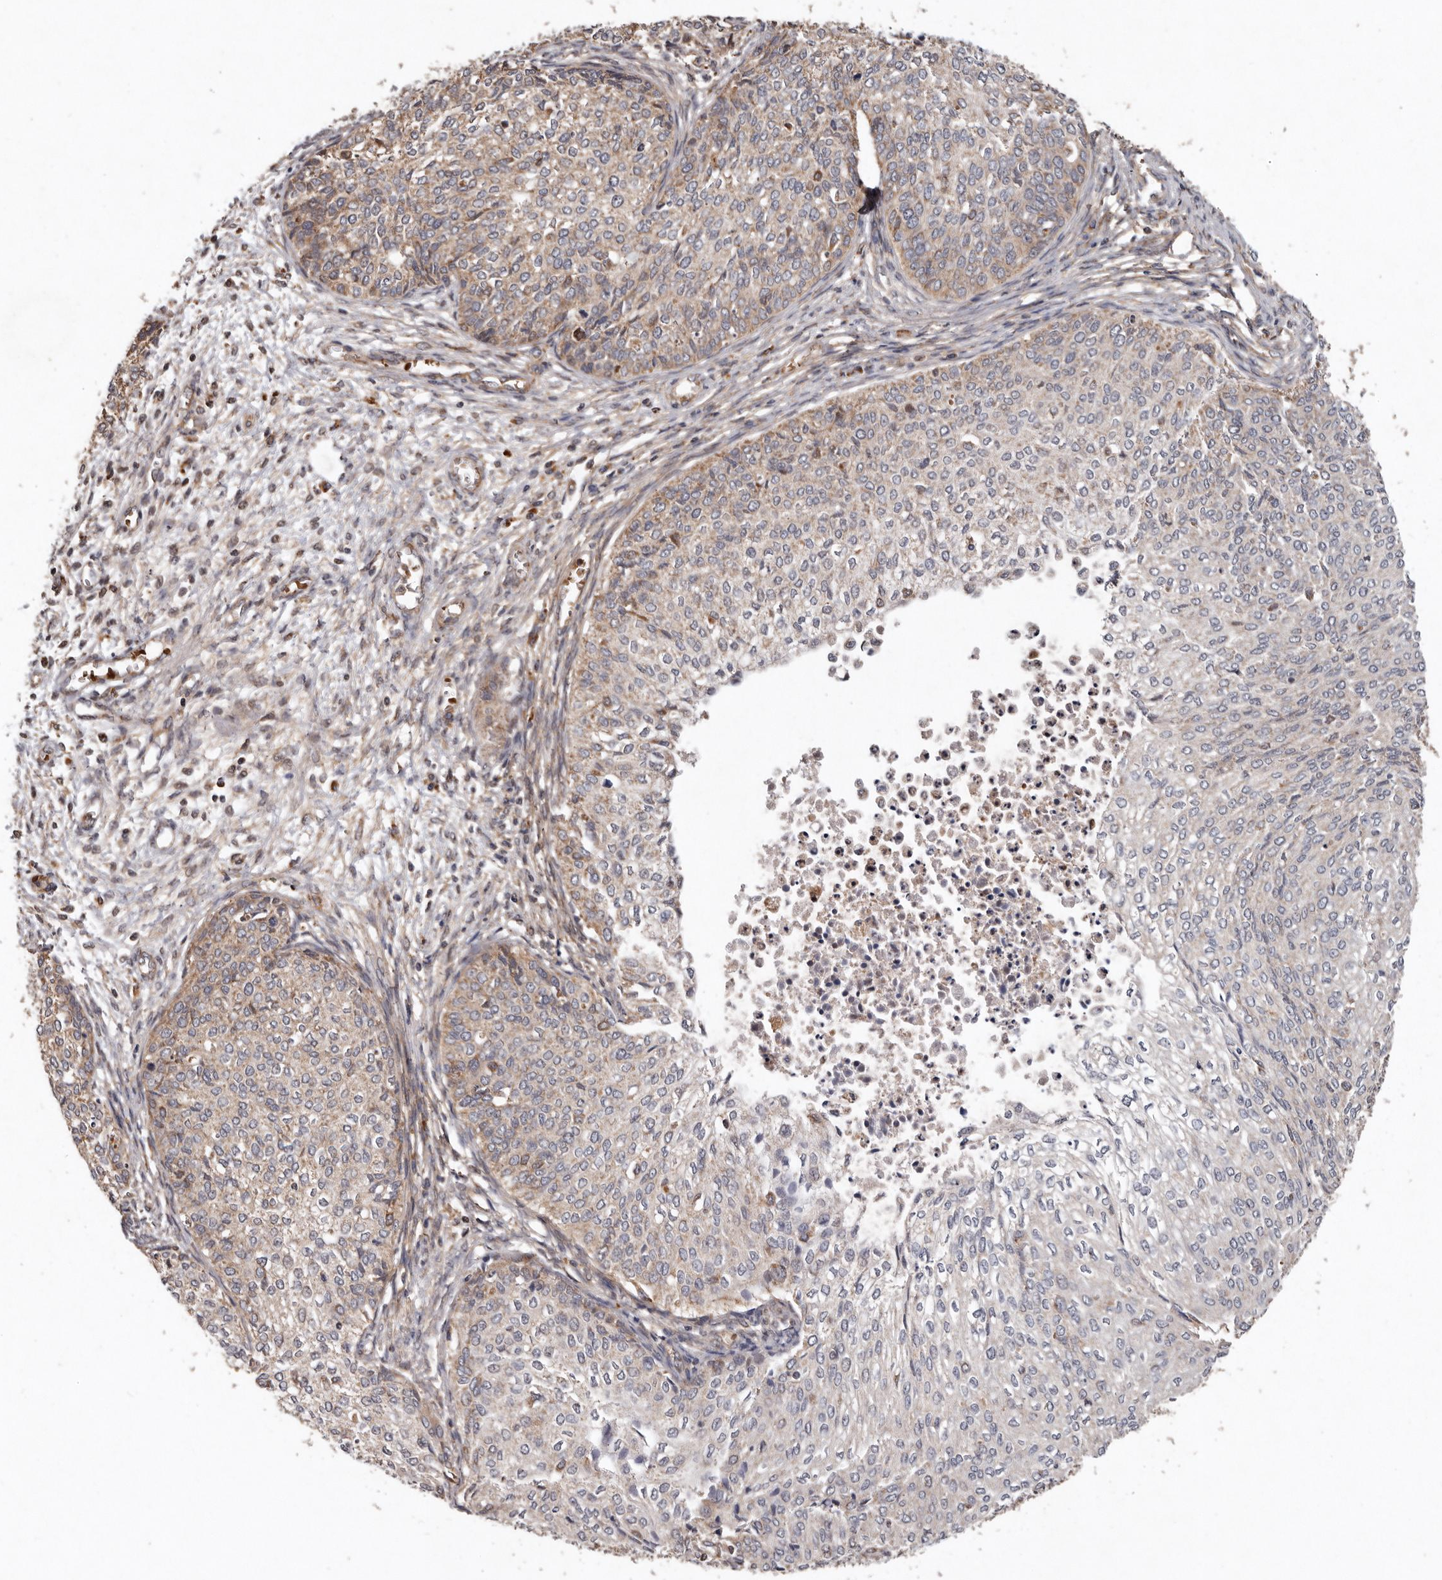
{"staining": {"intensity": "weak", "quantity": "<25%", "location": "cytoplasmic/membranous"}, "tissue": "cervical cancer", "cell_type": "Tumor cells", "image_type": "cancer", "snomed": [{"axis": "morphology", "description": "Squamous cell carcinoma, NOS"}, {"axis": "topography", "description": "Cervix"}], "caption": "Tumor cells are negative for brown protein staining in cervical cancer.", "gene": "GOT1L1", "patient": {"sex": "female", "age": 37}}